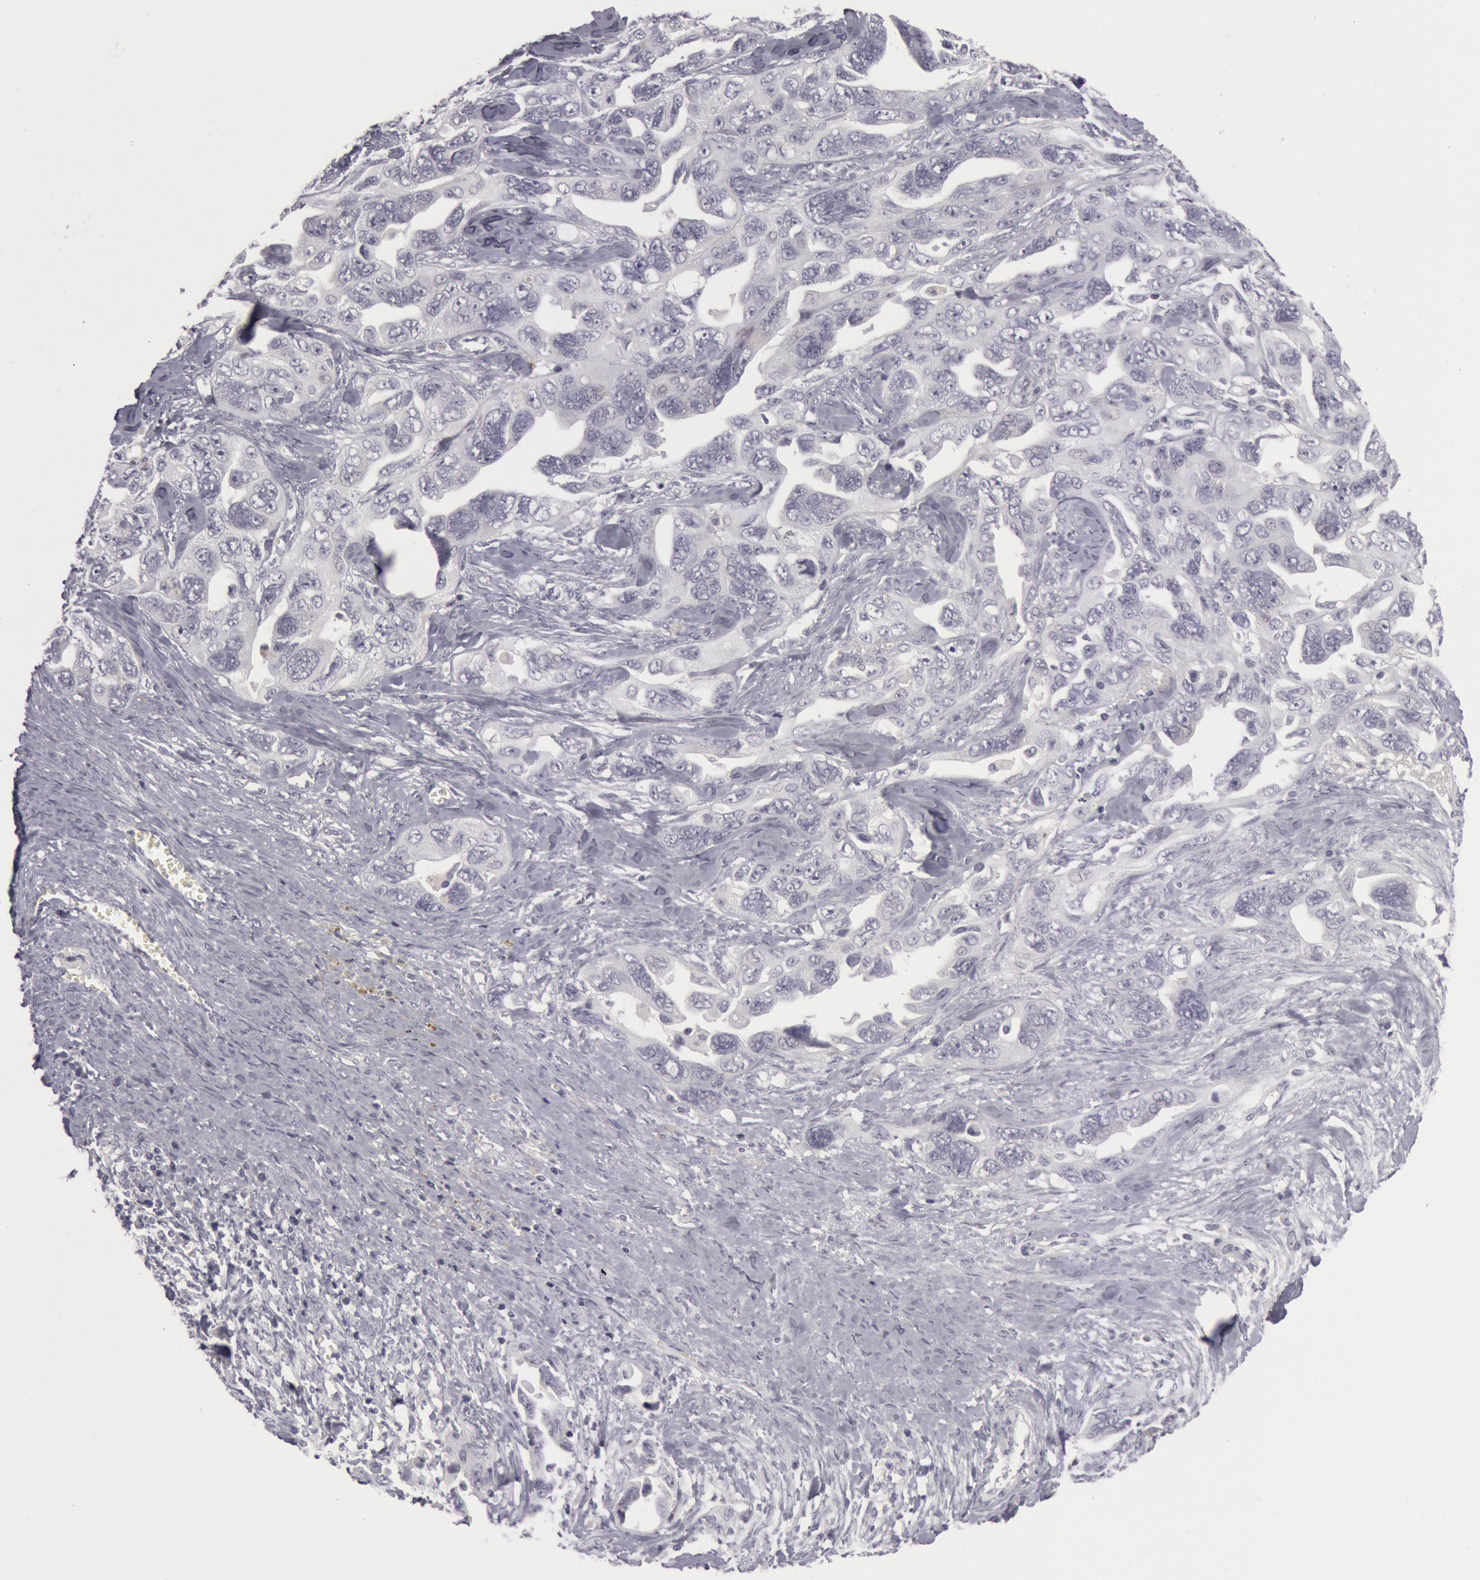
{"staining": {"intensity": "negative", "quantity": "none", "location": "none"}, "tissue": "ovarian cancer", "cell_type": "Tumor cells", "image_type": "cancer", "snomed": [{"axis": "morphology", "description": "Cystadenocarcinoma, serous, NOS"}, {"axis": "topography", "description": "Ovary"}], "caption": "Tumor cells are negative for protein expression in human ovarian serous cystadenocarcinoma.", "gene": "KRT16", "patient": {"sex": "female", "age": 63}}